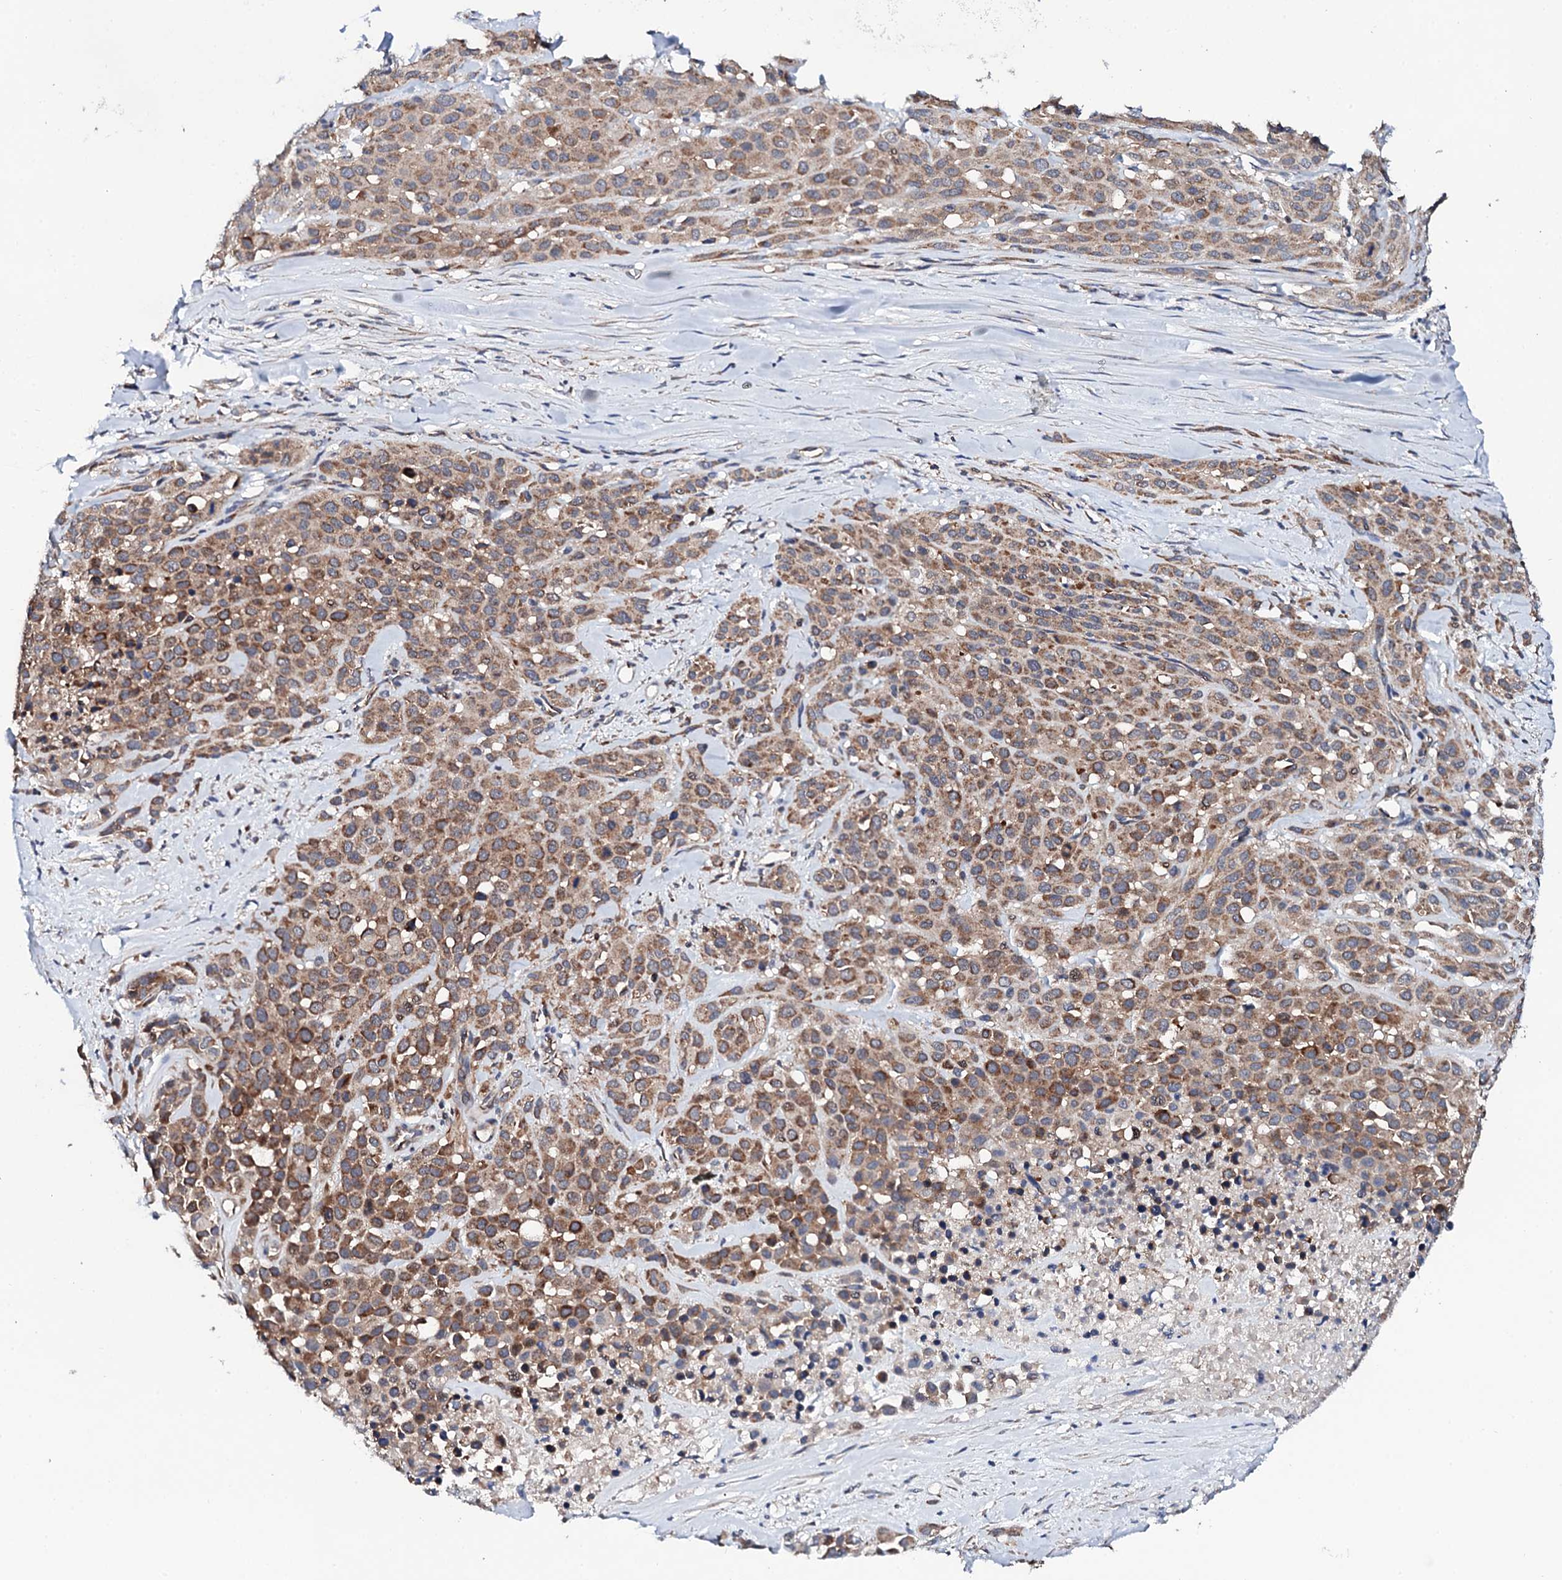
{"staining": {"intensity": "moderate", "quantity": ">75%", "location": "cytoplasmic/membranous"}, "tissue": "melanoma", "cell_type": "Tumor cells", "image_type": "cancer", "snomed": [{"axis": "morphology", "description": "Malignant melanoma, Metastatic site"}, {"axis": "topography", "description": "Skin"}], "caption": "Human malignant melanoma (metastatic site) stained with a protein marker shows moderate staining in tumor cells.", "gene": "COG4", "patient": {"sex": "female", "age": 81}}